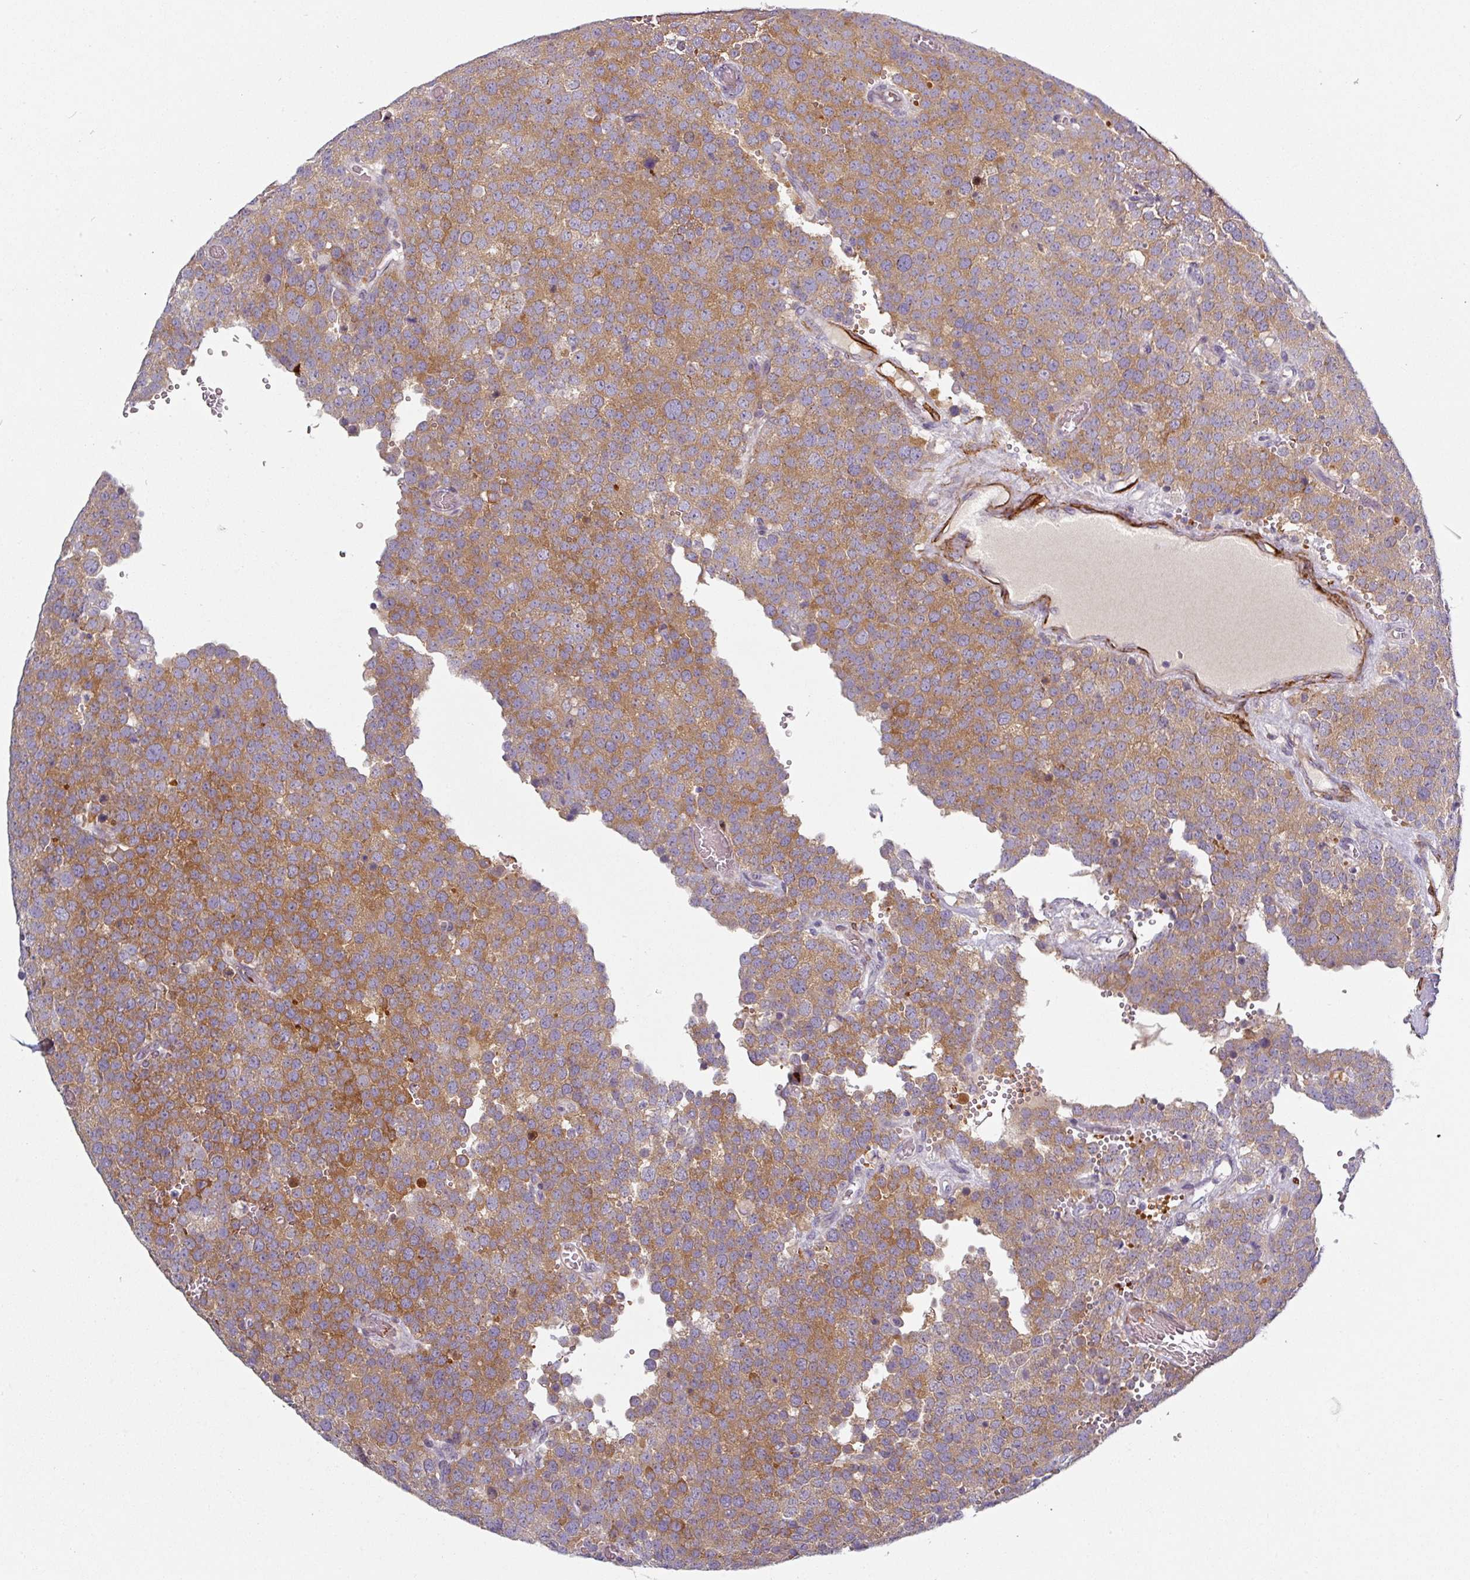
{"staining": {"intensity": "moderate", "quantity": ">75%", "location": "cytoplasmic/membranous"}, "tissue": "testis cancer", "cell_type": "Tumor cells", "image_type": "cancer", "snomed": [{"axis": "morphology", "description": "Normal tissue, NOS"}, {"axis": "morphology", "description": "Seminoma, NOS"}, {"axis": "topography", "description": "Testis"}], "caption": "A micrograph of testis seminoma stained for a protein reveals moderate cytoplasmic/membranous brown staining in tumor cells.", "gene": "PRODH2", "patient": {"sex": "male", "age": 71}}